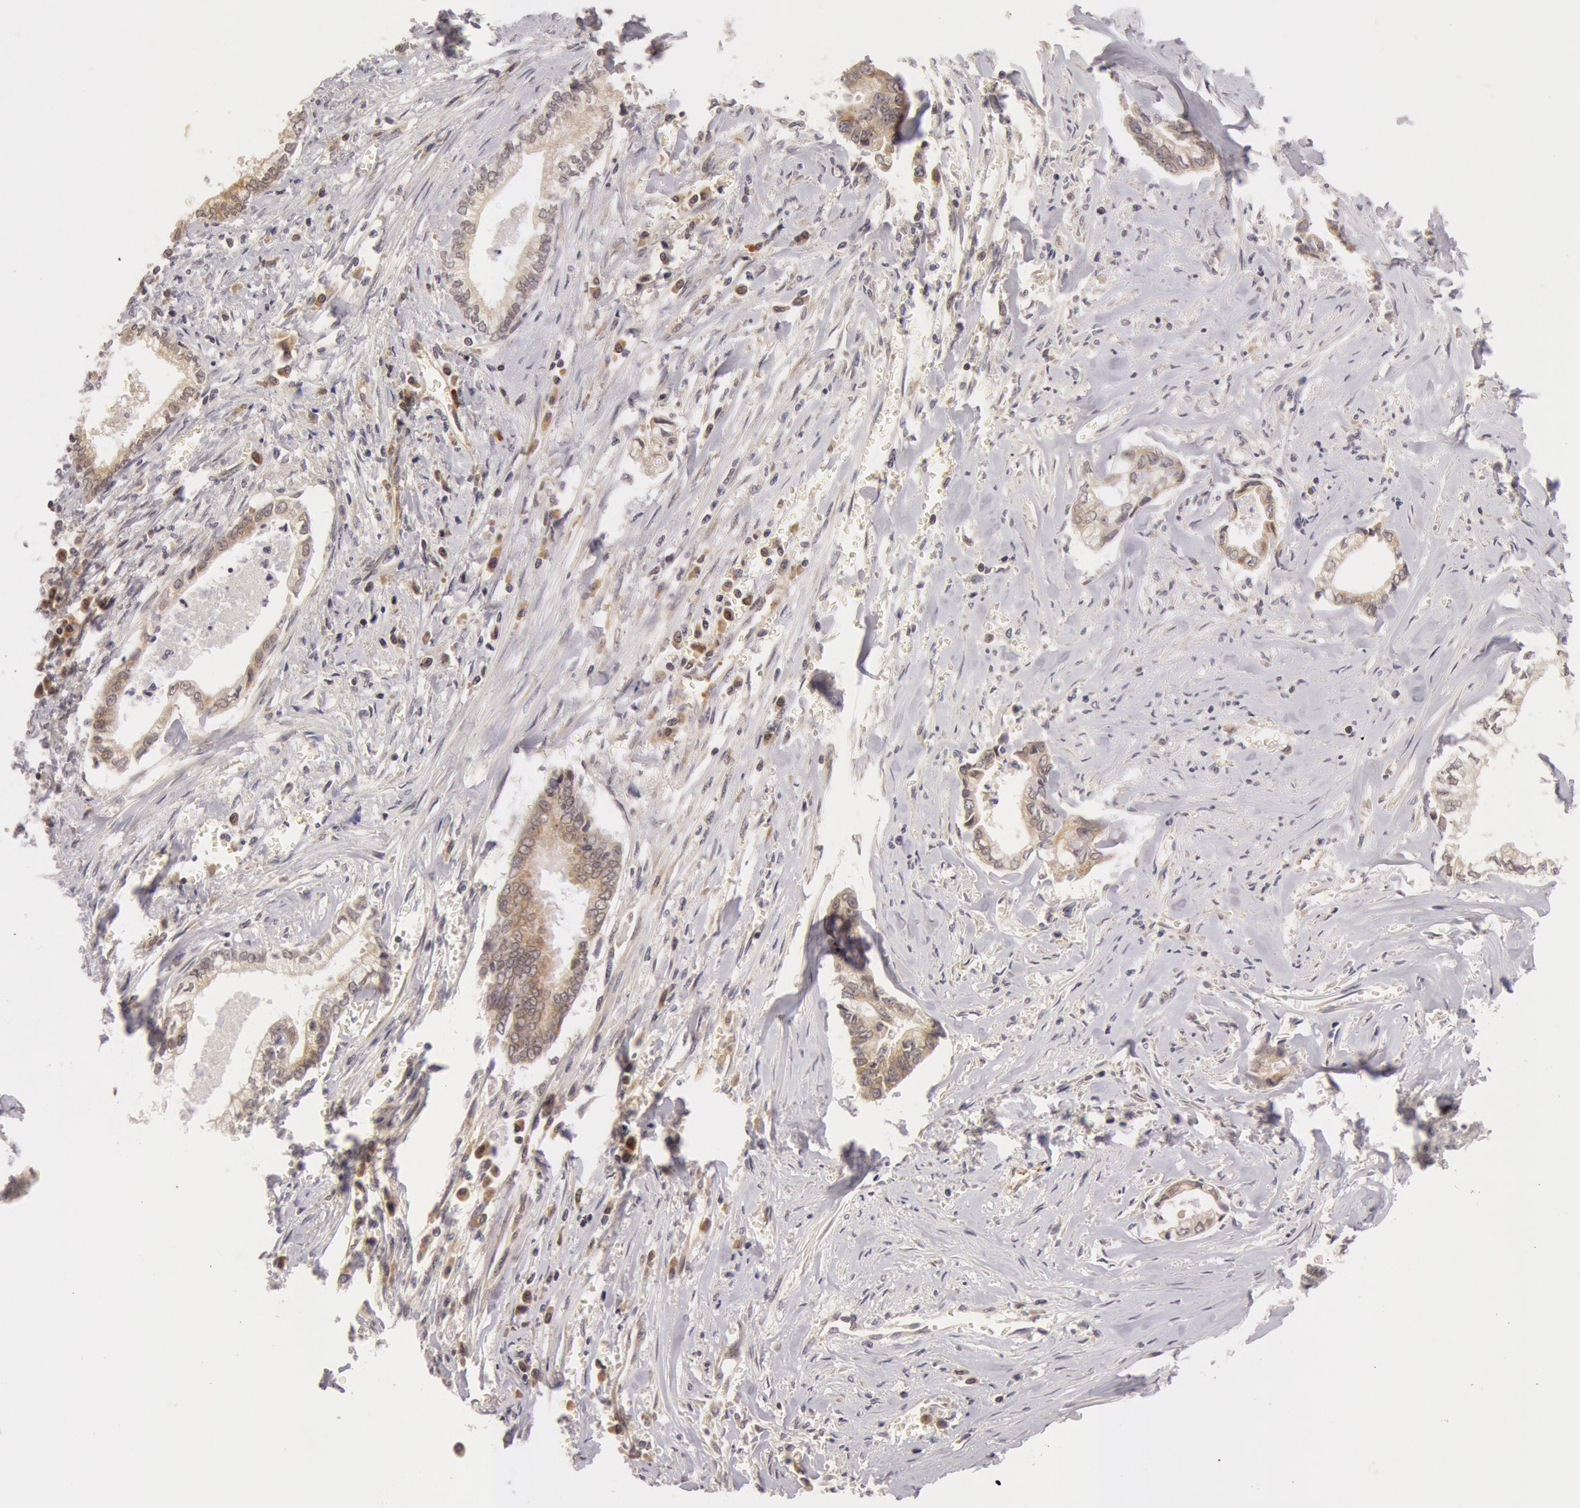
{"staining": {"intensity": "weak", "quantity": ">75%", "location": "cytoplasmic/membranous"}, "tissue": "liver cancer", "cell_type": "Tumor cells", "image_type": "cancer", "snomed": [{"axis": "morphology", "description": "Cholangiocarcinoma"}, {"axis": "topography", "description": "Liver"}], "caption": "An immunohistochemistry (IHC) histopathology image of tumor tissue is shown. Protein staining in brown highlights weak cytoplasmic/membranous positivity in liver cancer (cholangiocarcinoma) within tumor cells. (DAB (3,3'-diaminobenzidine) = brown stain, brightfield microscopy at high magnification).", "gene": "SYTL4", "patient": {"sex": "male", "age": 57}}